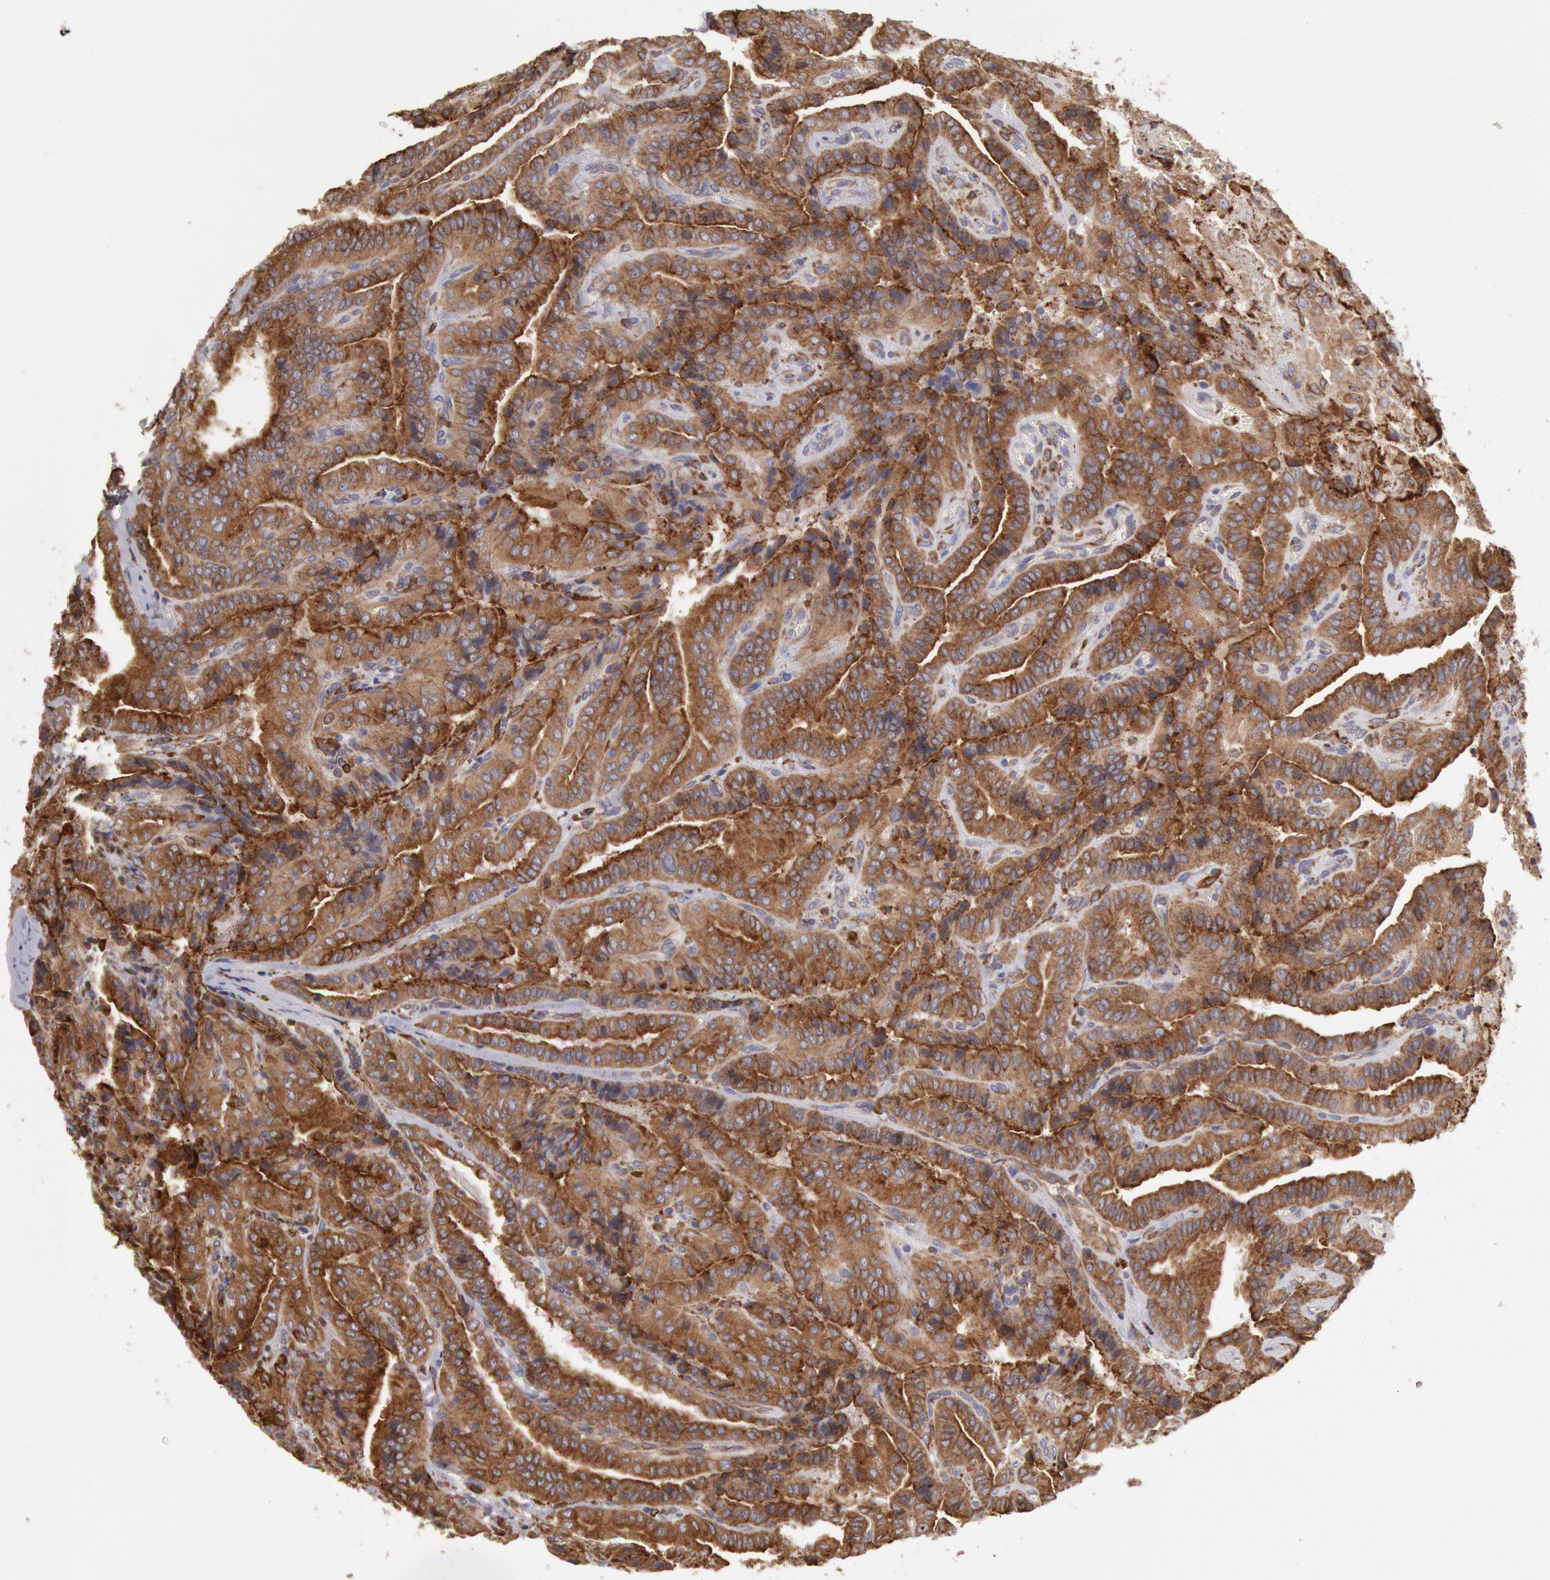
{"staining": {"intensity": "moderate", "quantity": ">75%", "location": "cytoplasmic/membranous"}, "tissue": "thyroid cancer", "cell_type": "Tumor cells", "image_type": "cancer", "snomed": [{"axis": "morphology", "description": "Papillary adenocarcinoma, NOS"}, {"axis": "topography", "description": "Thyroid gland"}], "caption": "A brown stain highlights moderate cytoplasmic/membranous expression of a protein in thyroid cancer tumor cells.", "gene": "ERP44", "patient": {"sex": "female", "age": 71}}